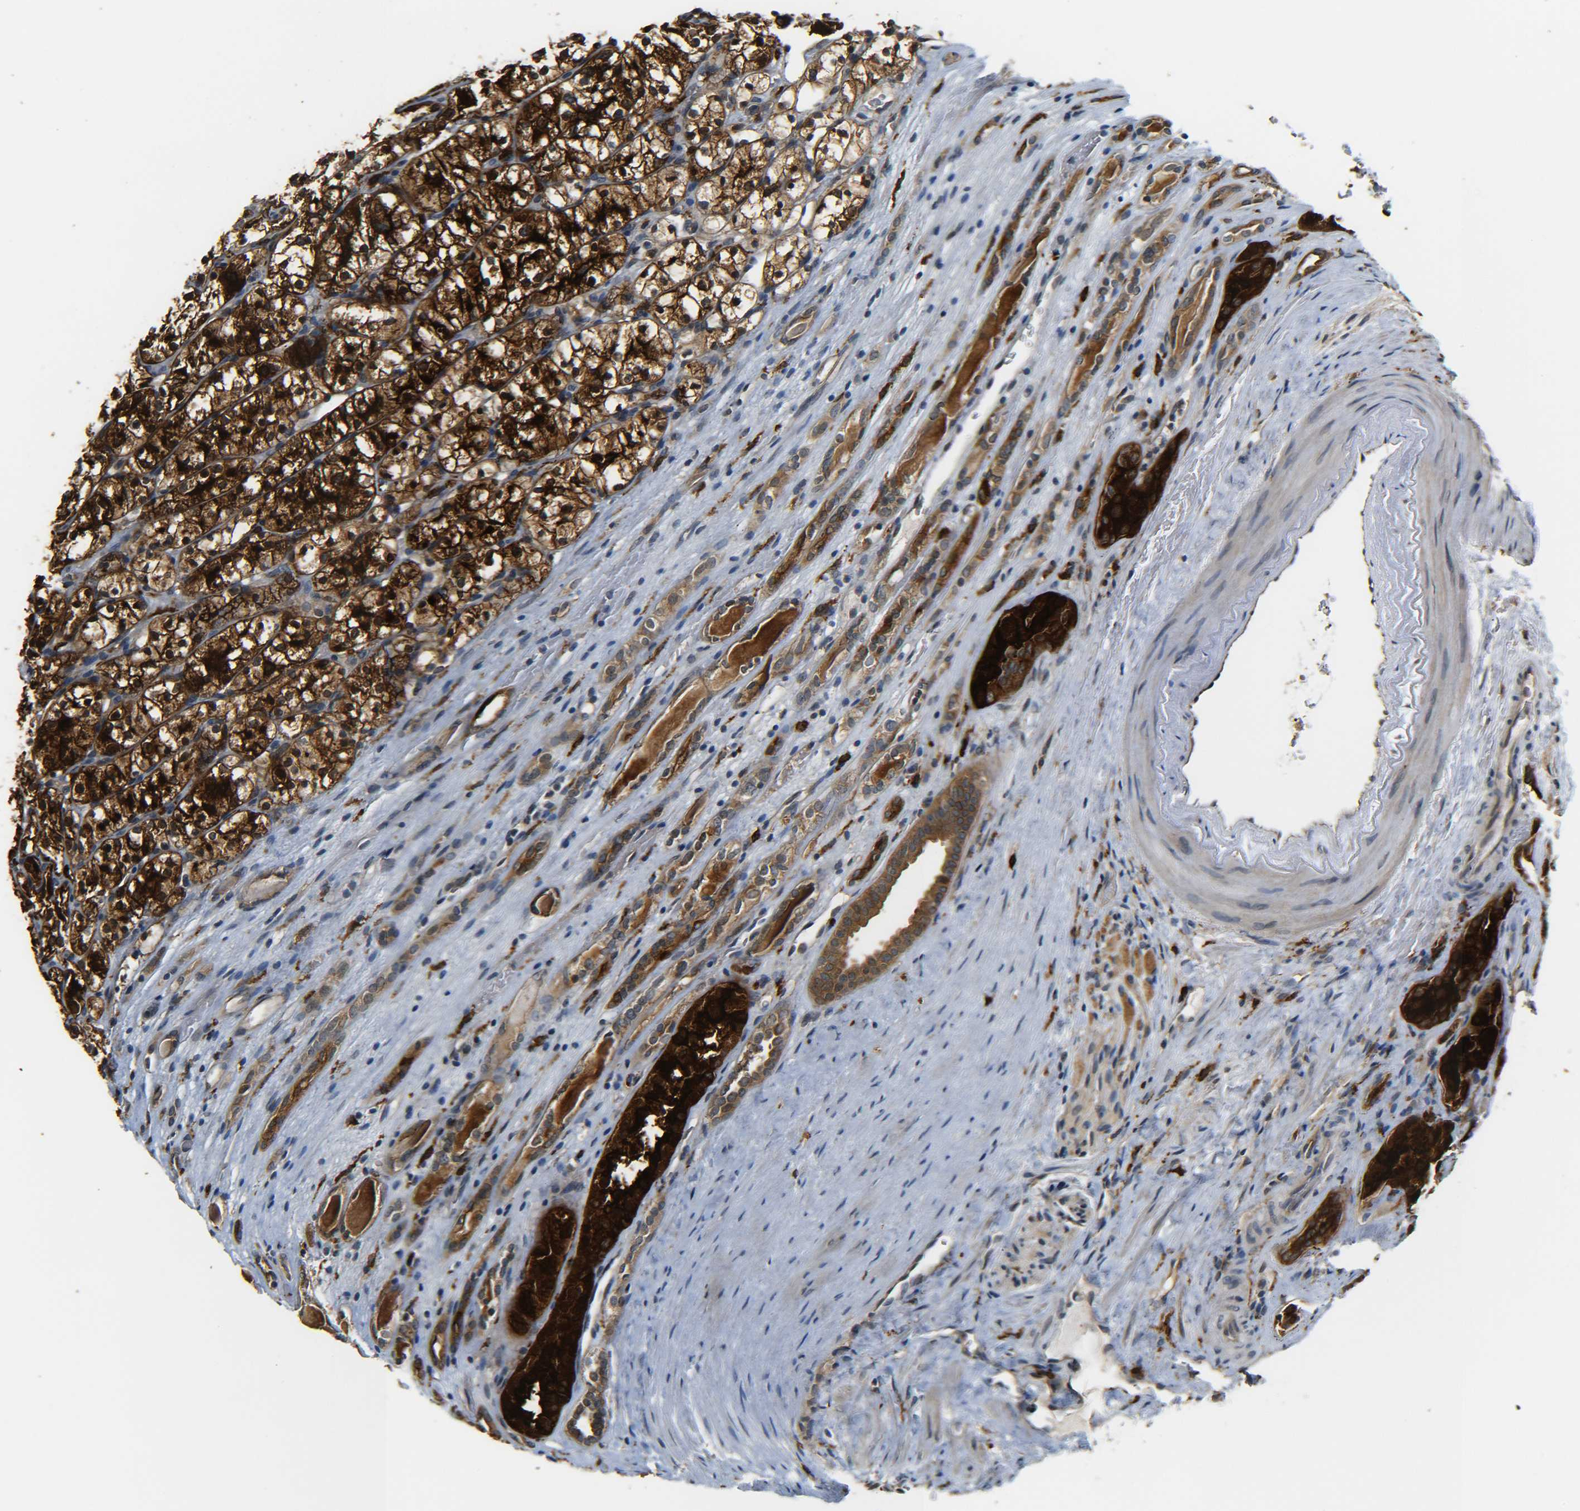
{"staining": {"intensity": "strong", "quantity": ">75%", "location": "cytoplasmic/membranous"}, "tissue": "renal cancer", "cell_type": "Tumor cells", "image_type": "cancer", "snomed": [{"axis": "morphology", "description": "Adenocarcinoma, NOS"}, {"axis": "topography", "description": "Kidney"}], "caption": "Renal cancer (adenocarcinoma) stained for a protein demonstrates strong cytoplasmic/membranous positivity in tumor cells.", "gene": "DAB2", "patient": {"sex": "female", "age": 60}}